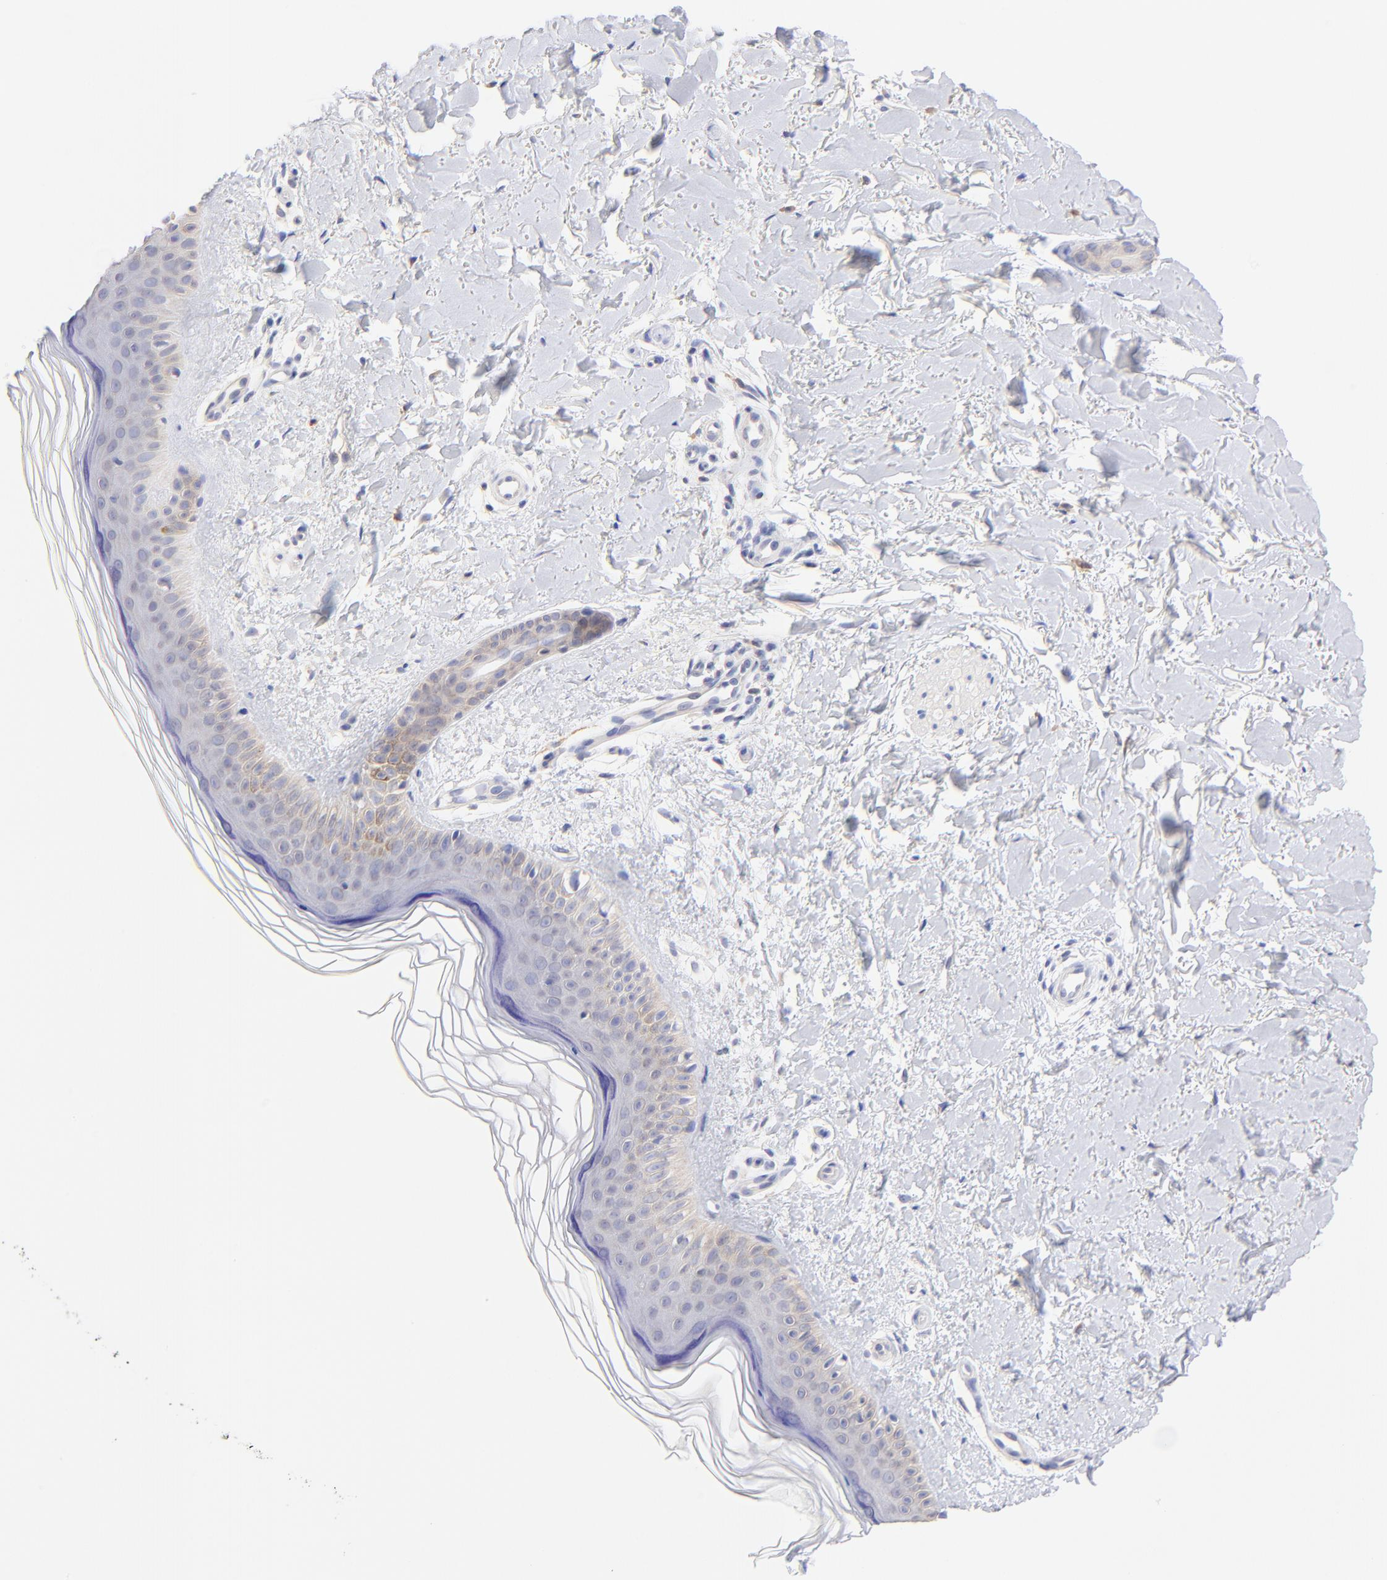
{"staining": {"intensity": "negative", "quantity": "none", "location": "none"}, "tissue": "skin", "cell_type": "Fibroblasts", "image_type": "normal", "snomed": [{"axis": "morphology", "description": "Normal tissue, NOS"}, {"axis": "topography", "description": "Skin"}], "caption": "Micrograph shows no protein staining in fibroblasts of benign skin. (DAB (3,3'-diaminobenzidine) immunohistochemistry (IHC) visualized using brightfield microscopy, high magnification).", "gene": "EBP", "patient": {"sex": "female", "age": 19}}